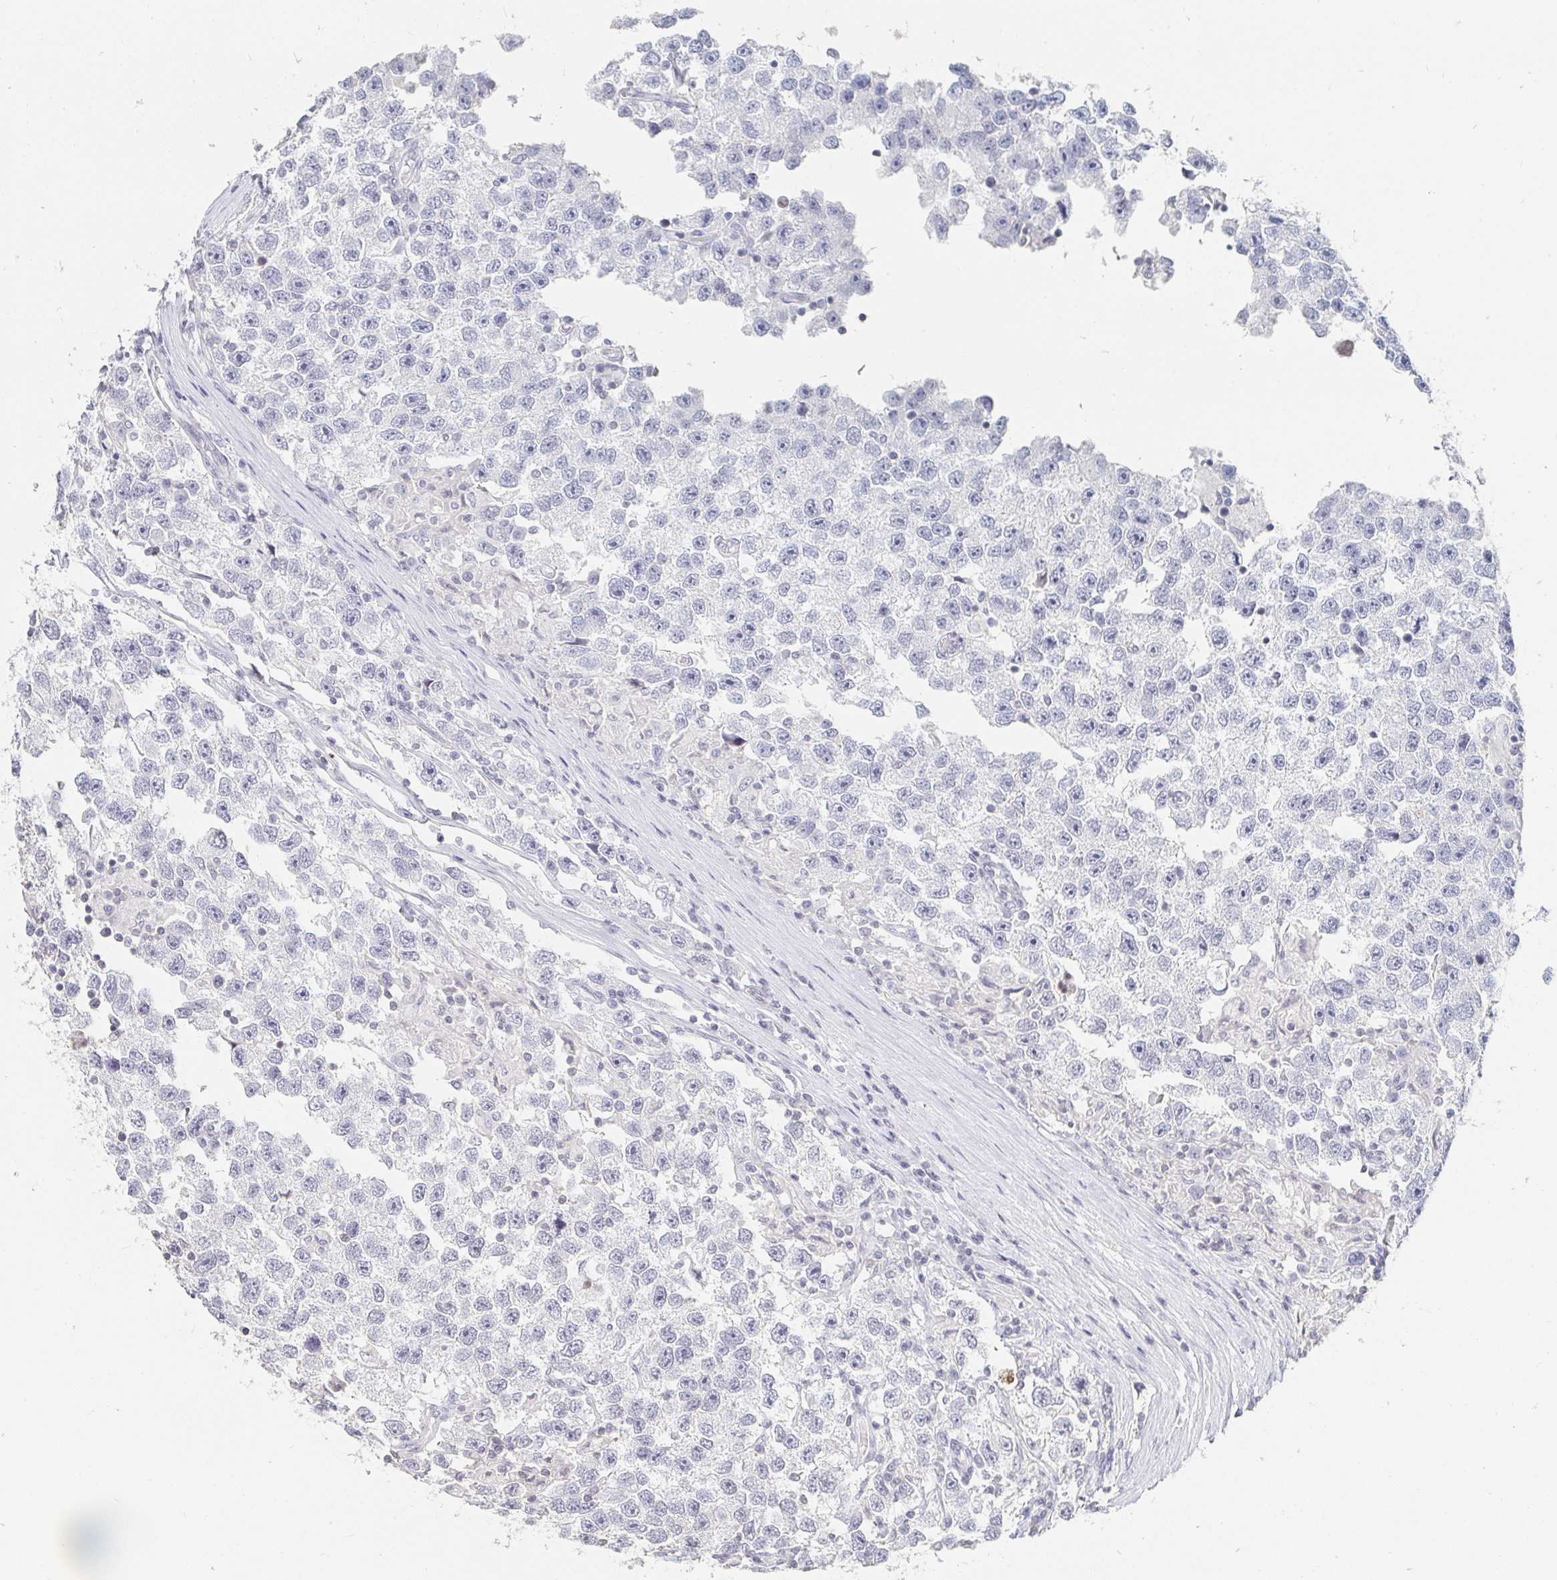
{"staining": {"intensity": "negative", "quantity": "none", "location": "none"}, "tissue": "testis cancer", "cell_type": "Tumor cells", "image_type": "cancer", "snomed": [{"axis": "morphology", "description": "Seminoma, NOS"}, {"axis": "topography", "description": "Testis"}], "caption": "IHC photomicrograph of neoplastic tissue: human testis seminoma stained with DAB shows no significant protein positivity in tumor cells. (DAB immunohistochemistry (IHC), high magnification).", "gene": "NME9", "patient": {"sex": "male", "age": 26}}